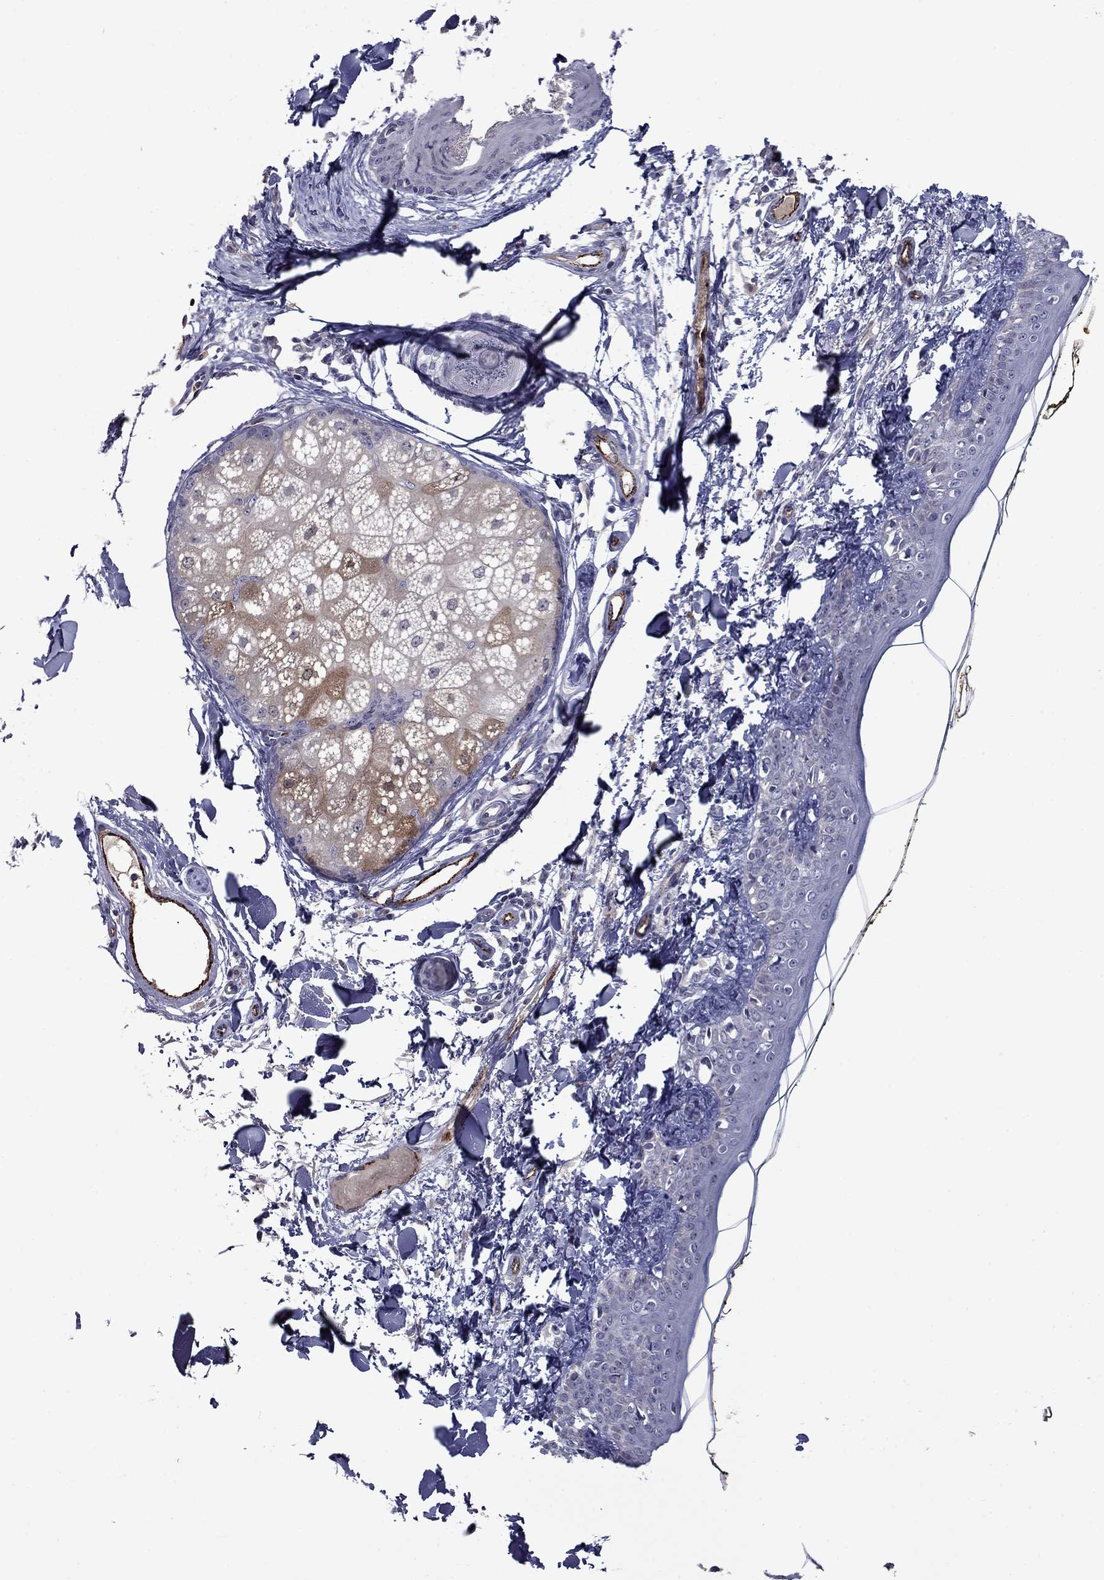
{"staining": {"intensity": "negative", "quantity": "none", "location": "none"}, "tissue": "skin", "cell_type": "Fibroblasts", "image_type": "normal", "snomed": [{"axis": "morphology", "description": "Normal tissue, NOS"}, {"axis": "topography", "description": "Skin"}], "caption": "Immunohistochemical staining of unremarkable skin reveals no significant expression in fibroblasts. (DAB (3,3'-diaminobenzidine) immunohistochemistry (IHC), high magnification).", "gene": "SLITRK1", "patient": {"sex": "male", "age": 76}}